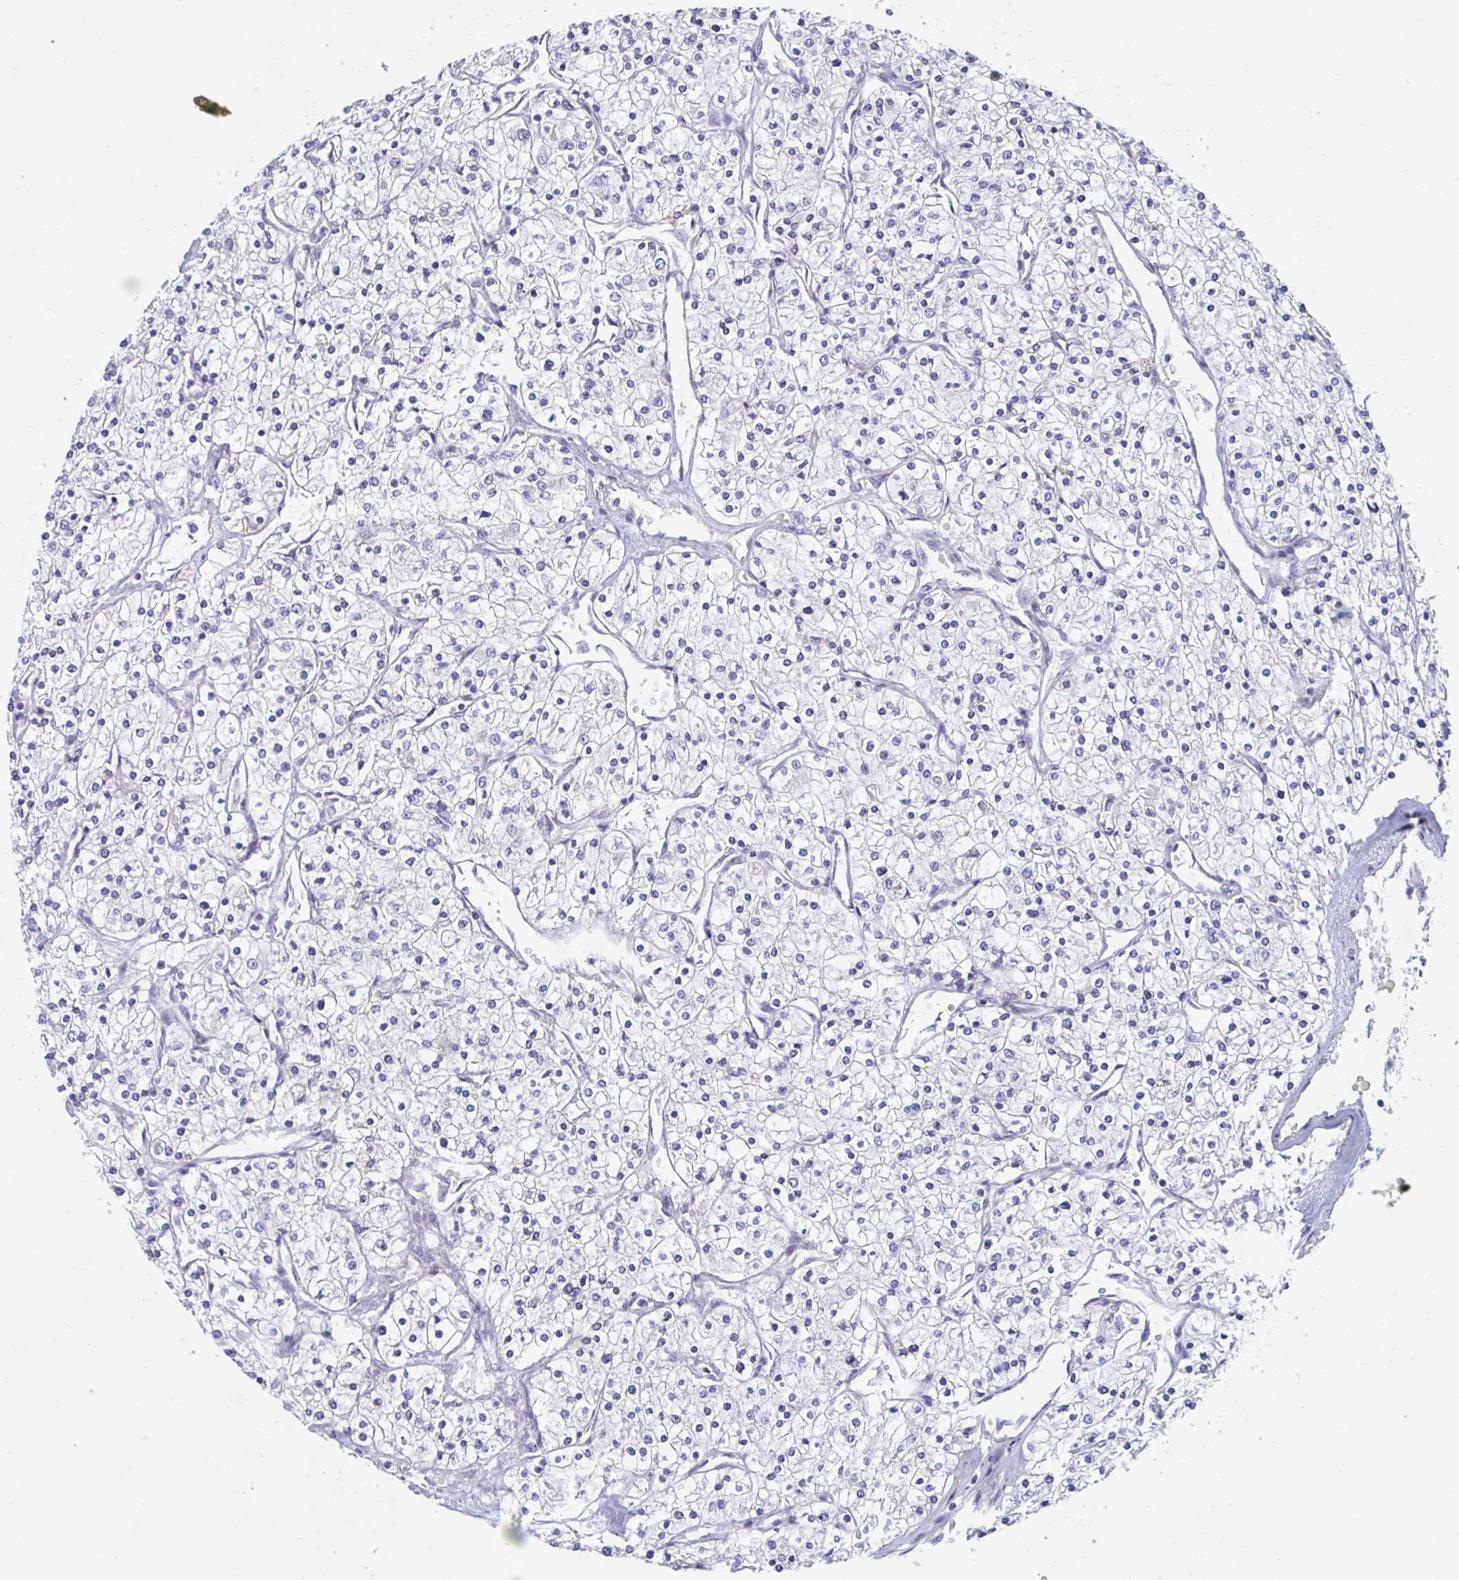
{"staining": {"intensity": "negative", "quantity": "none", "location": "none"}, "tissue": "renal cancer", "cell_type": "Tumor cells", "image_type": "cancer", "snomed": [{"axis": "morphology", "description": "Adenocarcinoma, NOS"}, {"axis": "topography", "description": "Kidney"}], "caption": "The image demonstrates no staining of tumor cells in adenocarcinoma (renal).", "gene": "CENPT", "patient": {"sex": "male", "age": 80}}